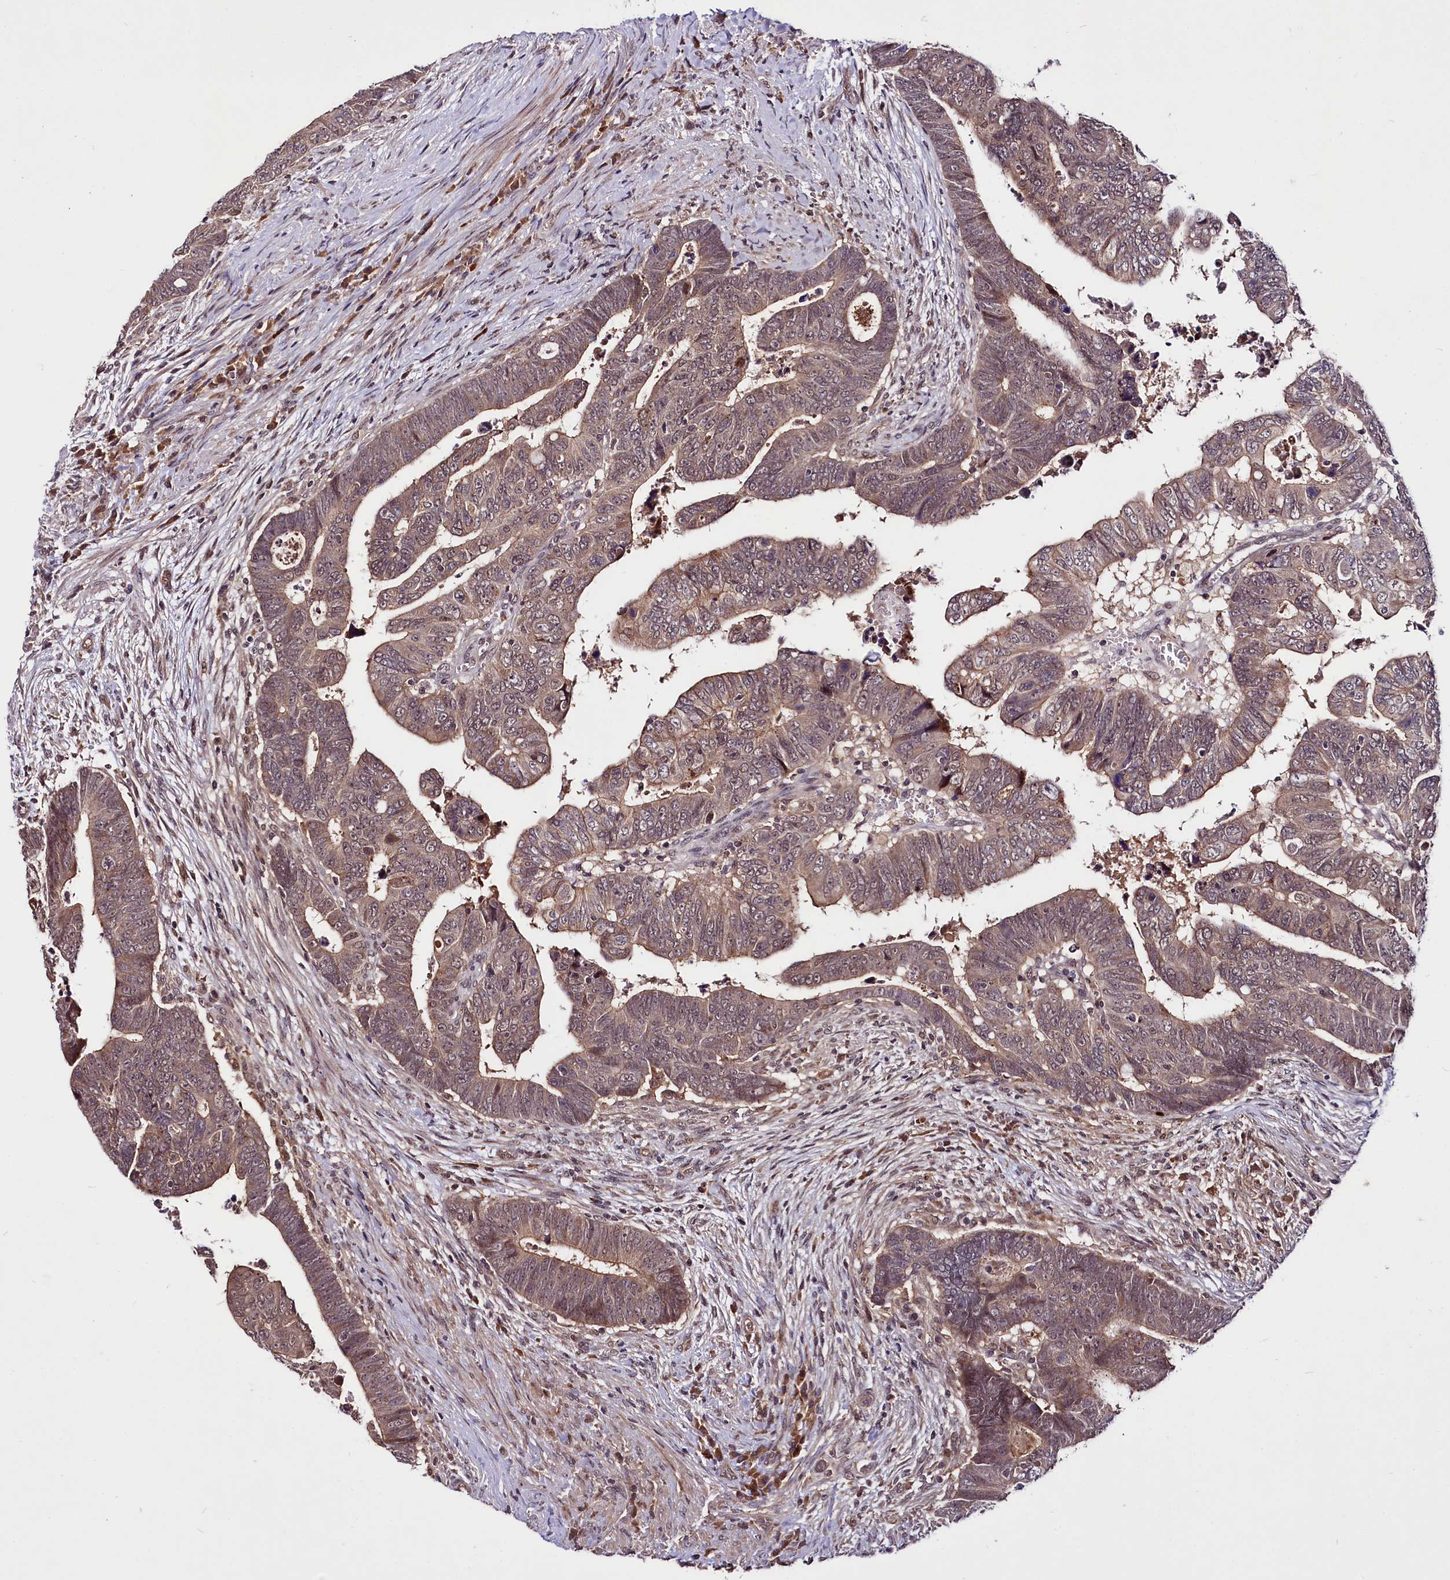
{"staining": {"intensity": "weak", "quantity": ">75%", "location": "cytoplasmic/membranous,nuclear"}, "tissue": "colorectal cancer", "cell_type": "Tumor cells", "image_type": "cancer", "snomed": [{"axis": "morphology", "description": "Normal tissue, NOS"}, {"axis": "morphology", "description": "Adenocarcinoma, NOS"}, {"axis": "topography", "description": "Rectum"}], "caption": "Immunohistochemistry image of colorectal adenocarcinoma stained for a protein (brown), which shows low levels of weak cytoplasmic/membranous and nuclear expression in approximately >75% of tumor cells.", "gene": "UBE3A", "patient": {"sex": "female", "age": 65}}